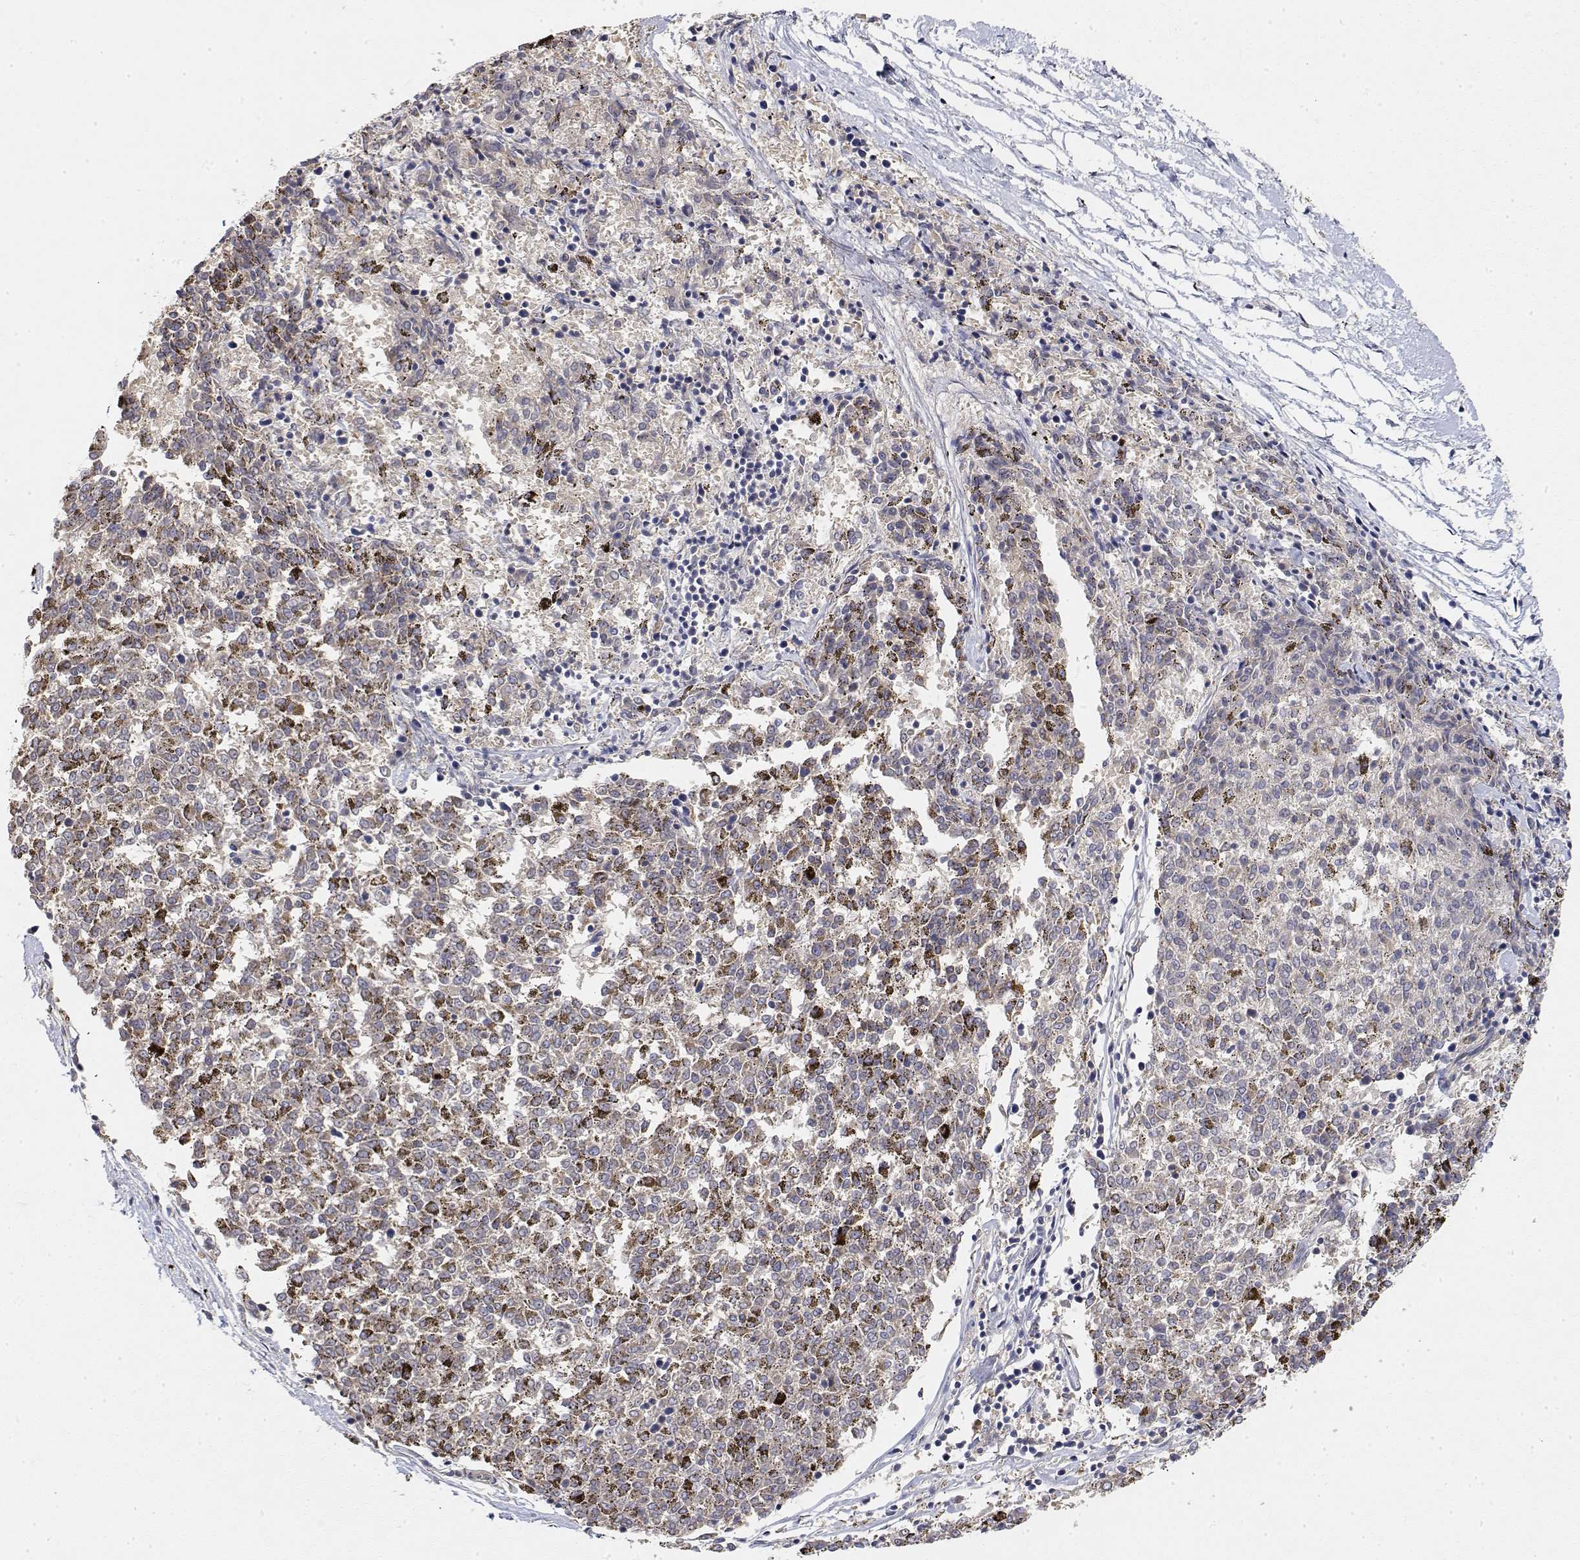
{"staining": {"intensity": "negative", "quantity": "none", "location": "none"}, "tissue": "melanoma", "cell_type": "Tumor cells", "image_type": "cancer", "snomed": [{"axis": "morphology", "description": "Malignant melanoma, NOS"}, {"axis": "topography", "description": "Skin"}], "caption": "Immunohistochemistry of human malignant melanoma demonstrates no positivity in tumor cells. Nuclei are stained in blue.", "gene": "LONRF3", "patient": {"sex": "female", "age": 72}}